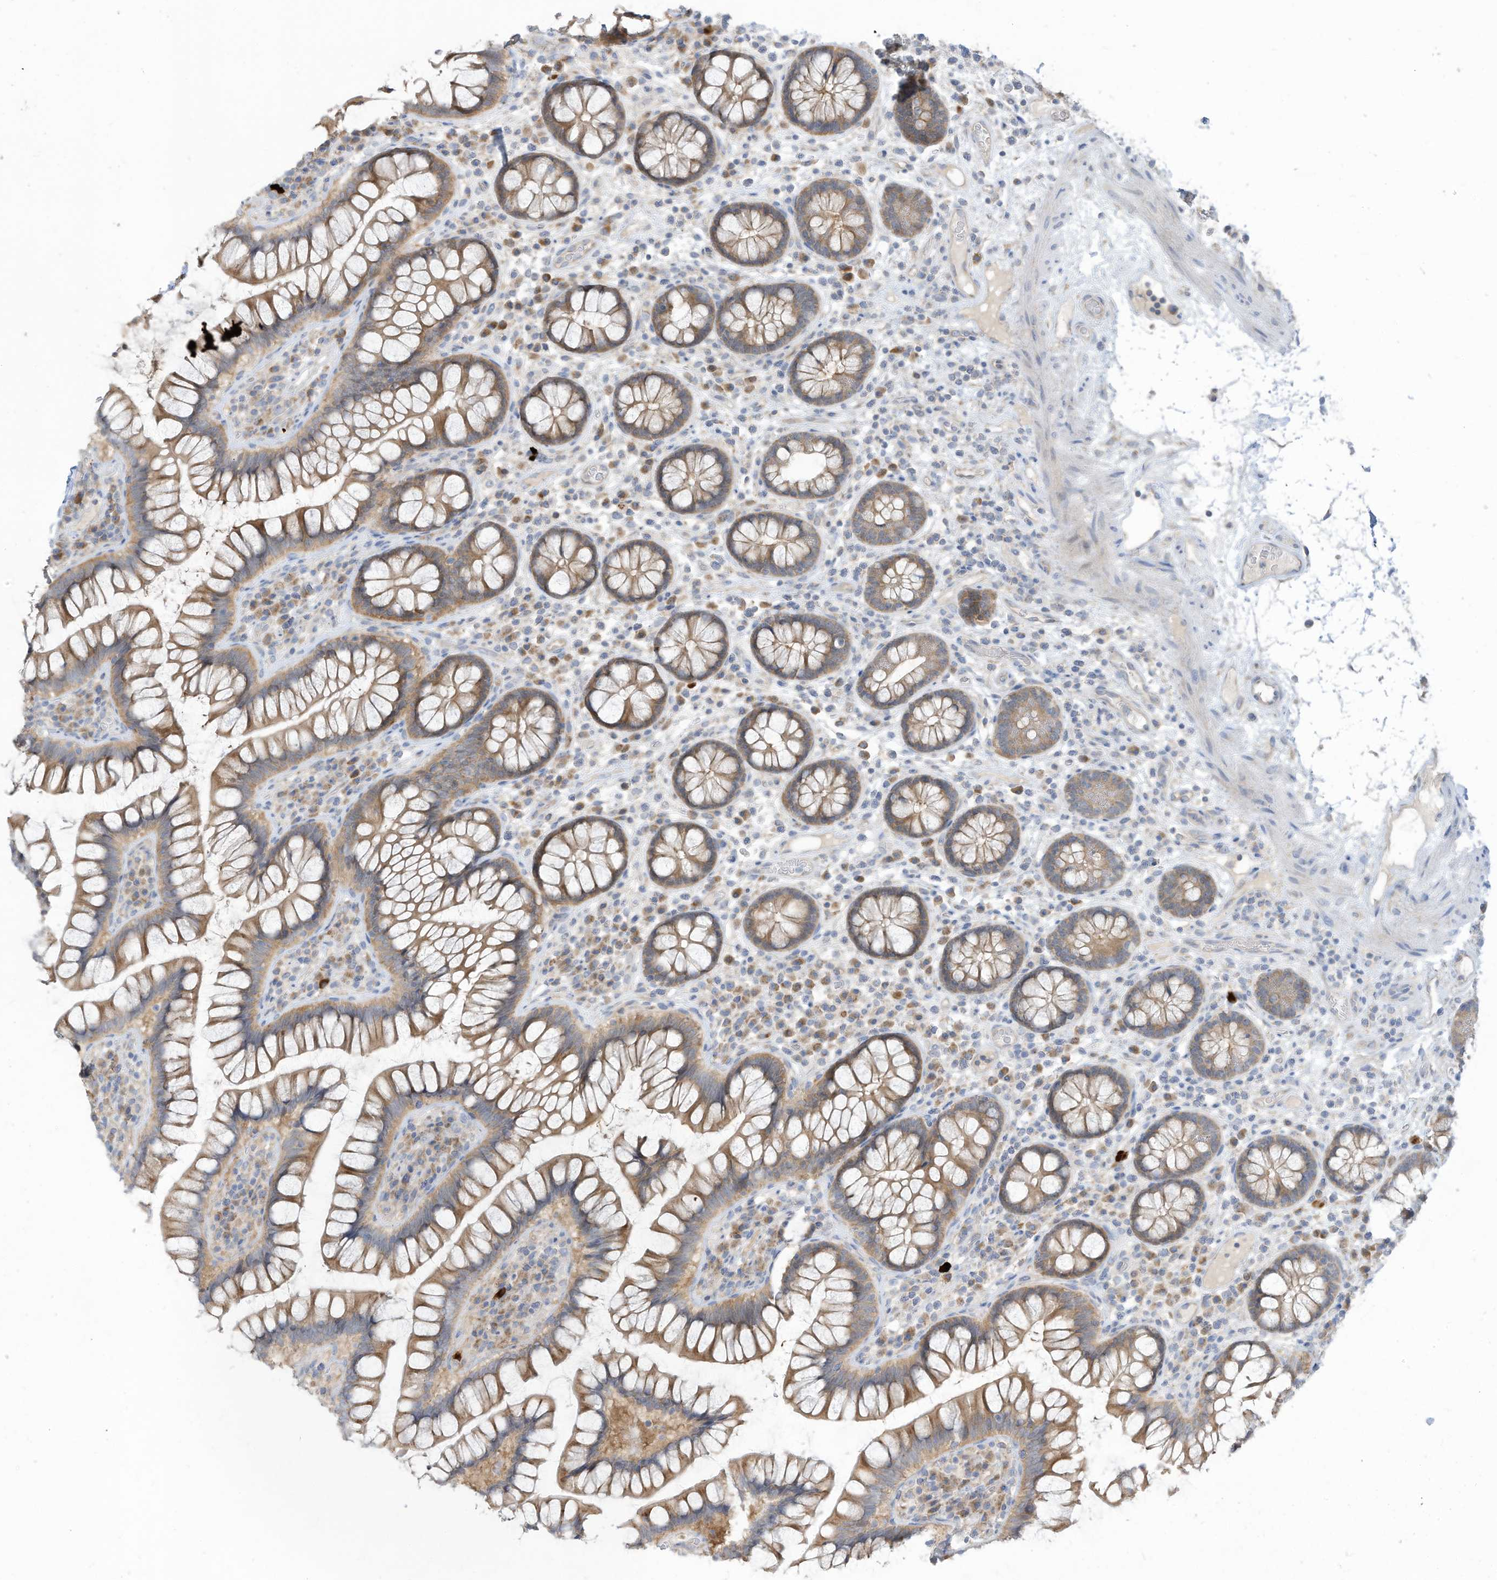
{"staining": {"intensity": "weak", "quantity": ">75%", "location": "cytoplasmic/membranous"}, "tissue": "colon", "cell_type": "Endothelial cells", "image_type": "normal", "snomed": [{"axis": "morphology", "description": "Normal tissue, NOS"}, {"axis": "topography", "description": "Colon"}], "caption": "Colon was stained to show a protein in brown. There is low levels of weak cytoplasmic/membranous positivity in approximately >75% of endothelial cells. (DAB (3,3'-diaminobenzidine) IHC, brown staining for protein, blue staining for nuclei).", "gene": "LRRN2", "patient": {"sex": "female", "age": 79}}